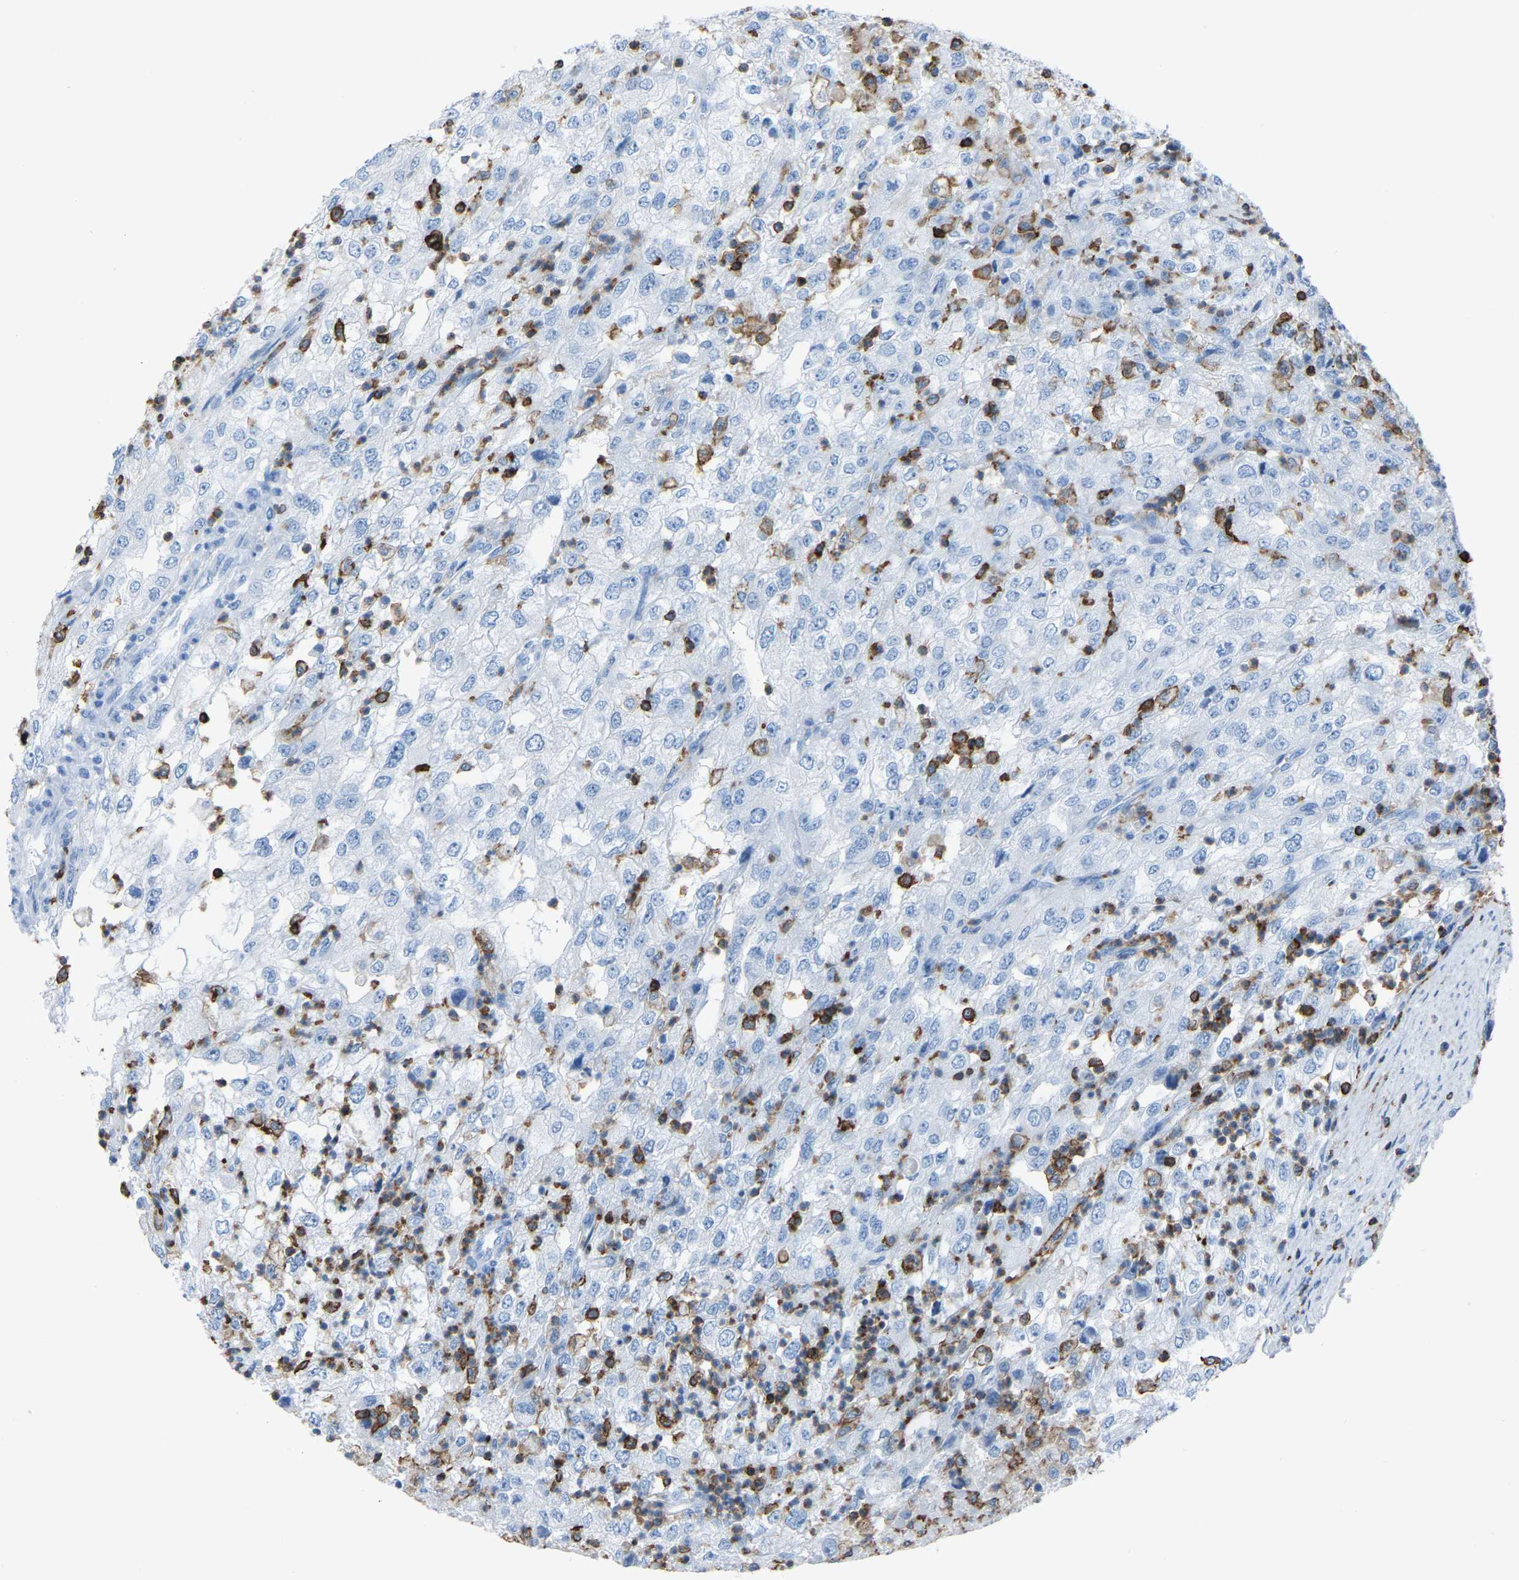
{"staining": {"intensity": "negative", "quantity": "none", "location": "none"}, "tissue": "renal cancer", "cell_type": "Tumor cells", "image_type": "cancer", "snomed": [{"axis": "morphology", "description": "Adenocarcinoma, NOS"}, {"axis": "topography", "description": "Kidney"}], "caption": "The immunohistochemistry (IHC) image has no significant positivity in tumor cells of renal adenocarcinoma tissue.", "gene": "LSP1", "patient": {"sex": "female", "age": 54}}